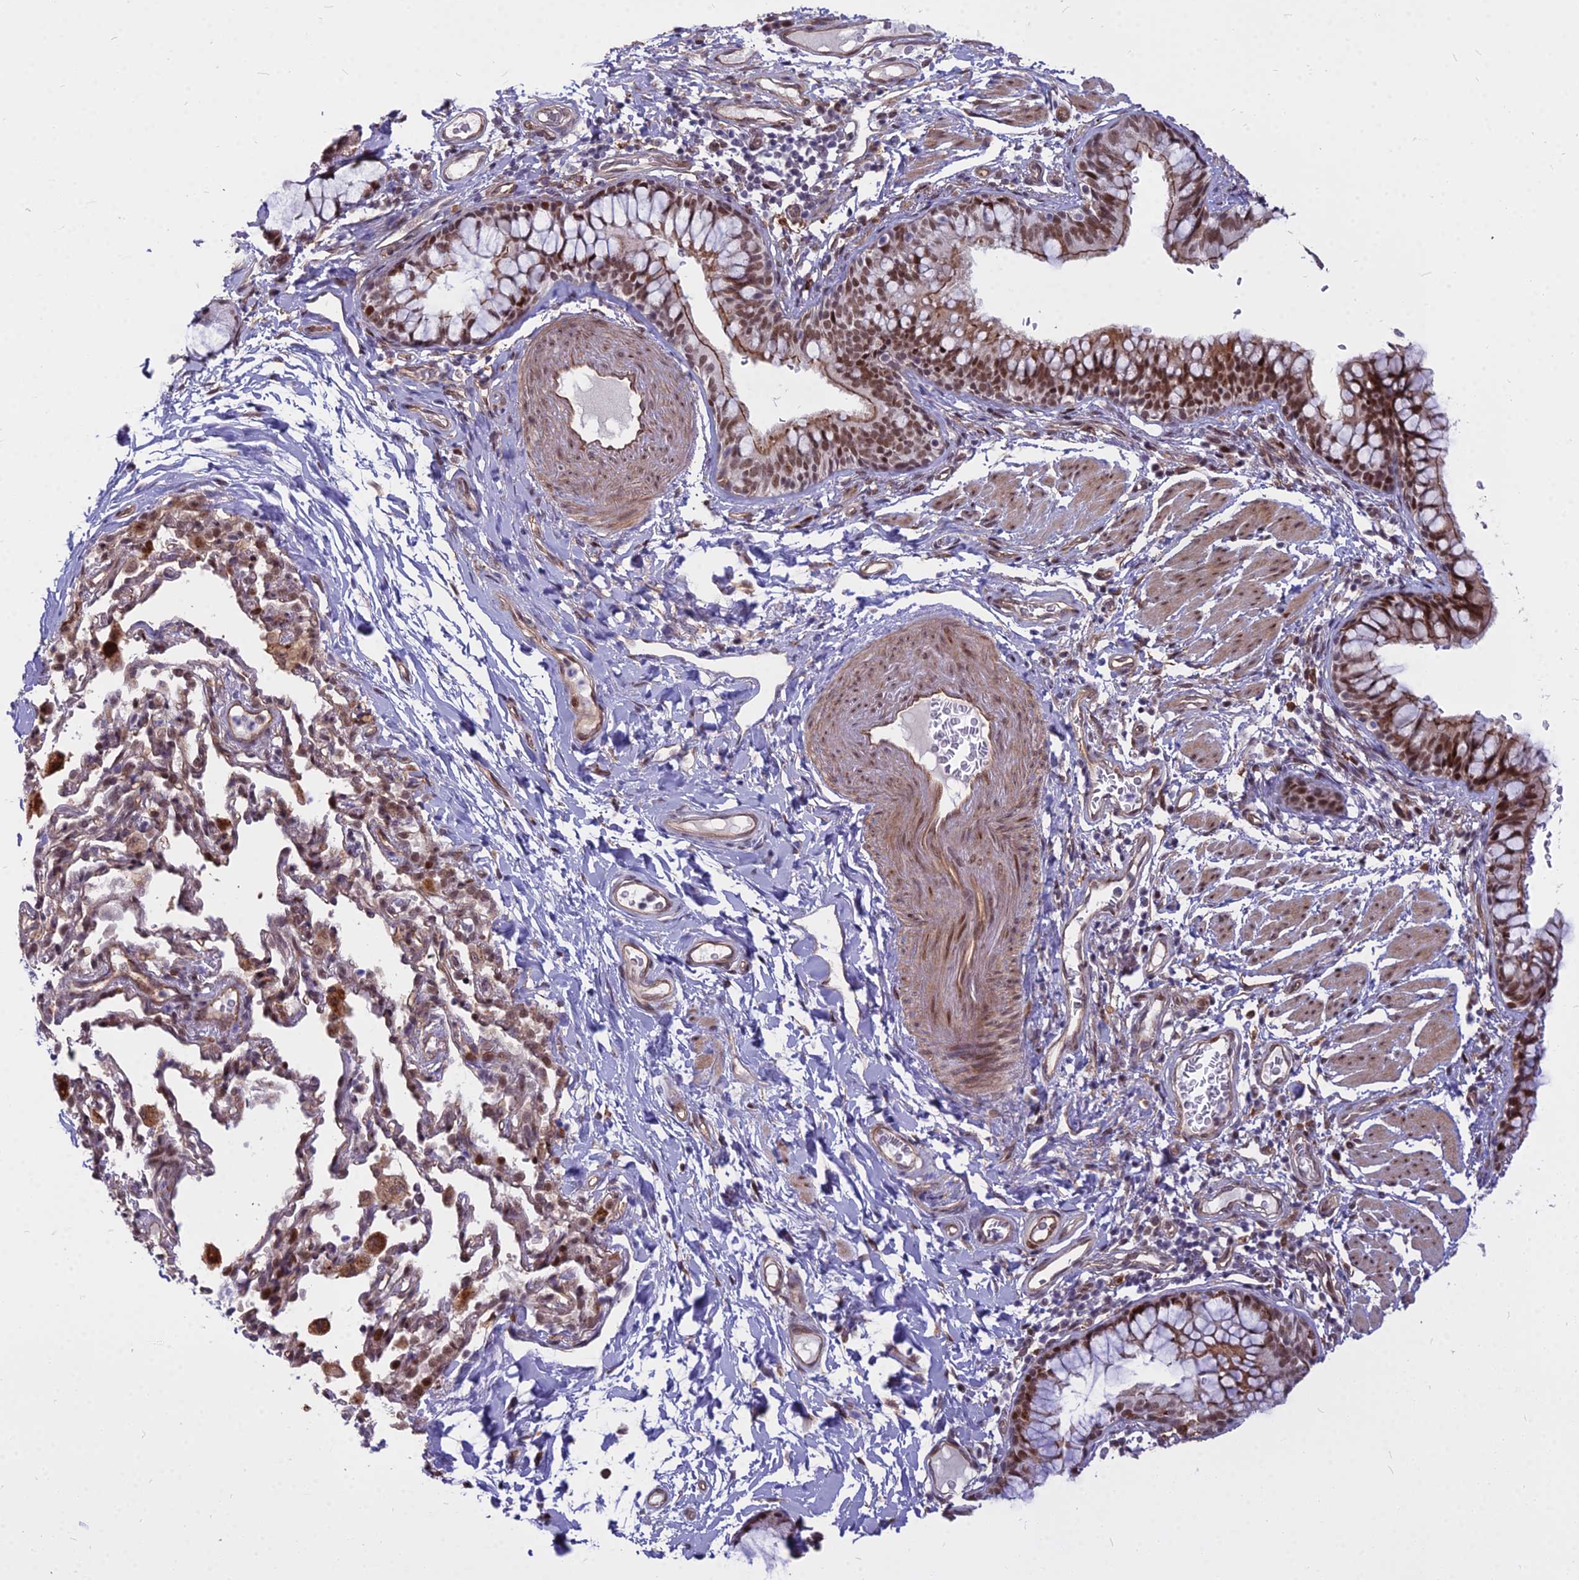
{"staining": {"intensity": "moderate", "quantity": ">75%", "location": "cytoplasmic/membranous,nuclear"}, "tissue": "bronchus", "cell_type": "Respiratory epithelial cells", "image_type": "normal", "snomed": [{"axis": "morphology", "description": "Normal tissue, NOS"}, {"axis": "topography", "description": "Cartilage tissue"}, {"axis": "topography", "description": "Bronchus"}], "caption": "DAB (3,3'-diaminobenzidine) immunohistochemical staining of normal human bronchus demonstrates moderate cytoplasmic/membranous,nuclear protein staining in about >75% of respiratory epithelial cells.", "gene": "ALG10B", "patient": {"sex": "female", "age": 36}}